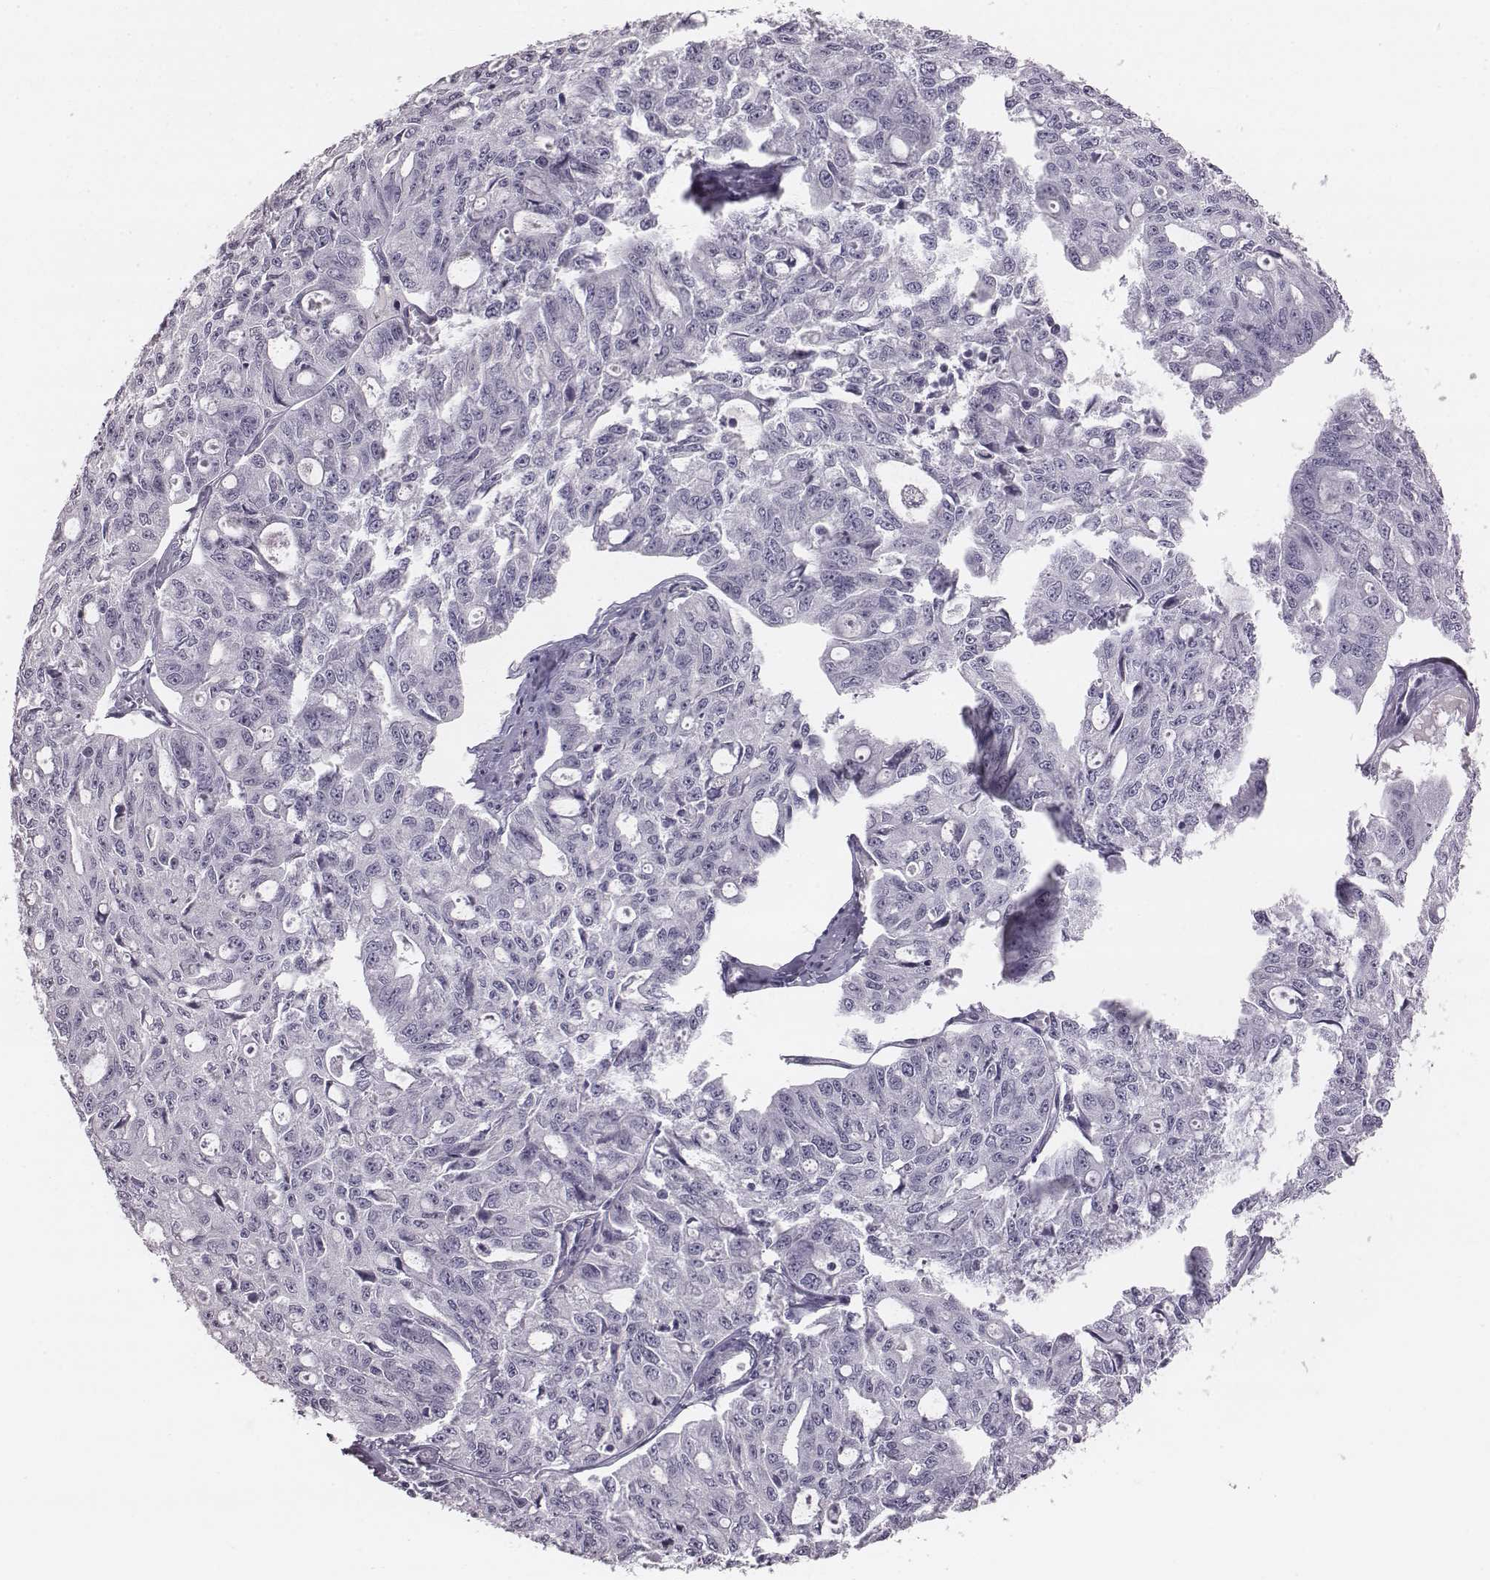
{"staining": {"intensity": "negative", "quantity": "none", "location": "none"}, "tissue": "ovarian cancer", "cell_type": "Tumor cells", "image_type": "cancer", "snomed": [{"axis": "morphology", "description": "Carcinoma, endometroid"}, {"axis": "topography", "description": "Ovary"}], "caption": "High power microscopy image of an immunohistochemistry (IHC) photomicrograph of ovarian endometroid carcinoma, revealing no significant expression in tumor cells.", "gene": "PDE8B", "patient": {"sex": "female", "age": 65}}